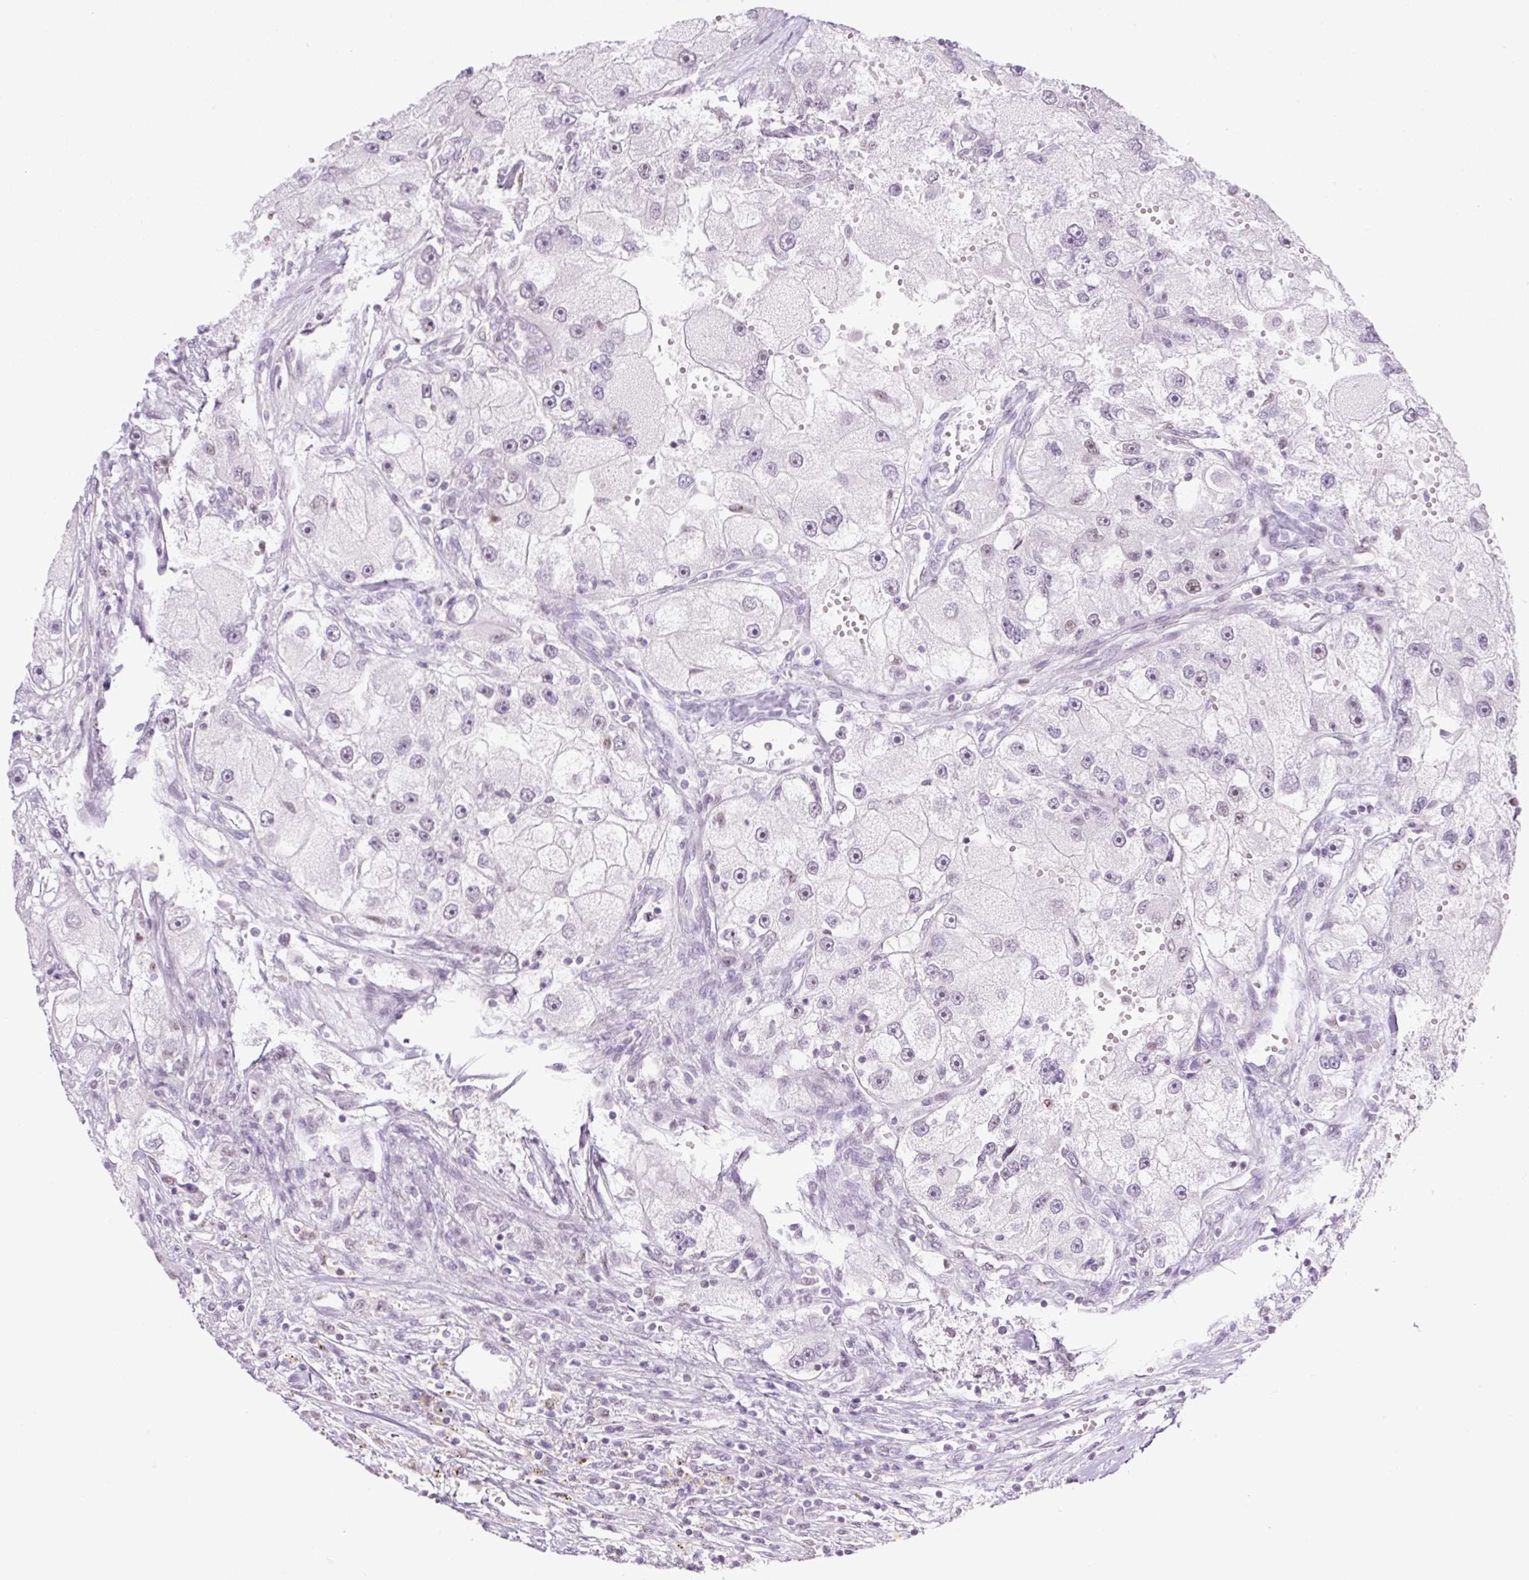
{"staining": {"intensity": "negative", "quantity": "none", "location": "none"}, "tissue": "renal cancer", "cell_type": "Tumor cells", "image_type": "cancer", "snomed": [{"axis": "morphology", "description": "Adenocarcinoma, NOS"}, {"axis": "topography", "description": "Kidney"}], "caption": "A high-resolution photomicrograph shows immunohistochemistry staining of renal cancer, which displays no significant positivity in tumor cells. The staining is performed using DAB brown chromogen with nuclei counter-stained in using hematoxylin.", "gene": "TLE3", "patient": {"sex": "male", "age": 63}}